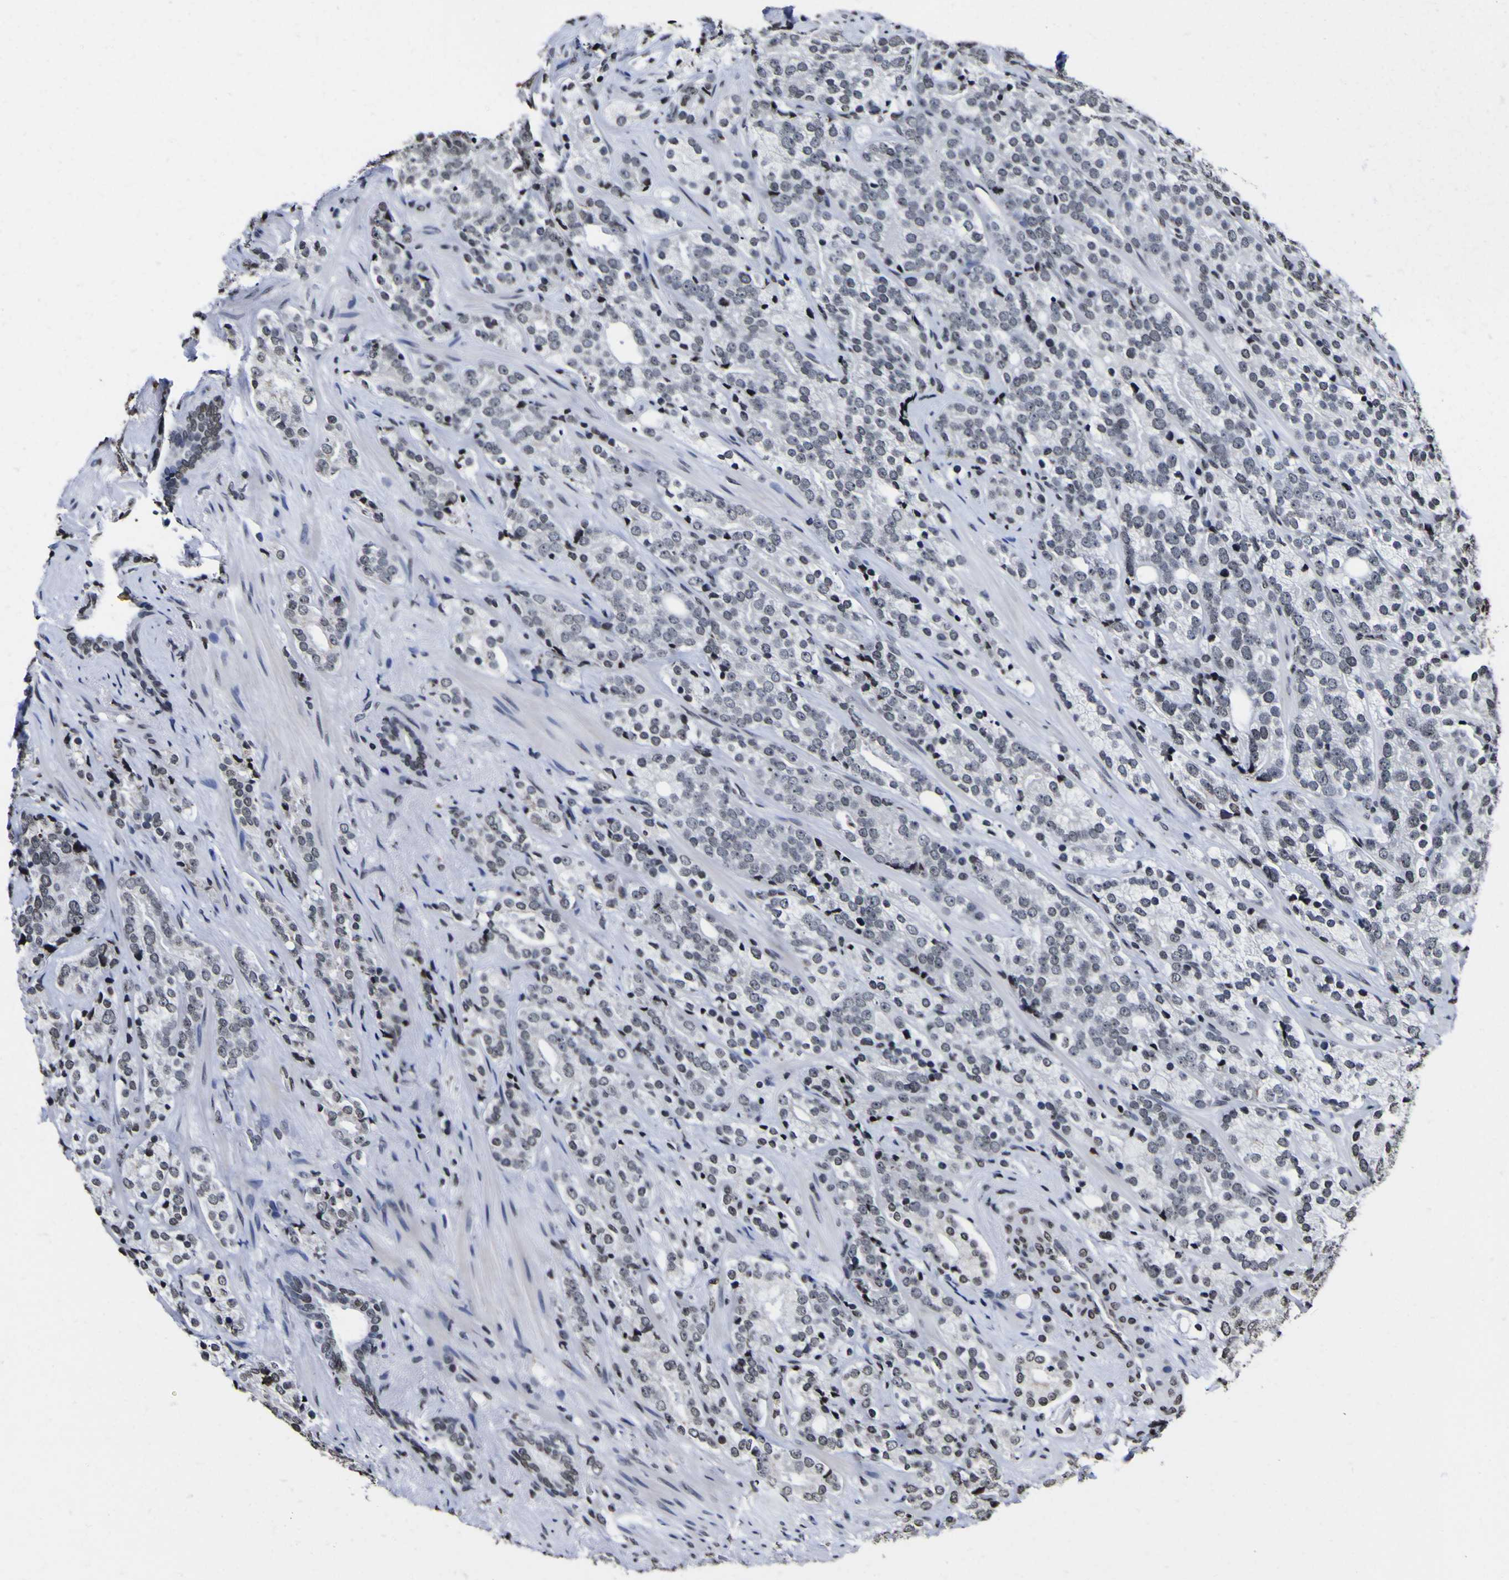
{"staining": {"intensity": "negative", "quantity": "none", "location": "none"}, "tissue": "prostate cancer", "cell_type": "Tumor cells", "image_type": "cancer", "snomed": [{"axis": "morphology", "description": "Adenocarcinoma, High grade"}, {"axis": "topography", "description": "Prostate"}], "caption": "DAB immunohistochemical staining of human prostate adenocarcinoma (high-grade) exhibits no significant staining in tumor cells.", "gene": "PIAS1", "patient": {"sex": "male", "age": 71}}